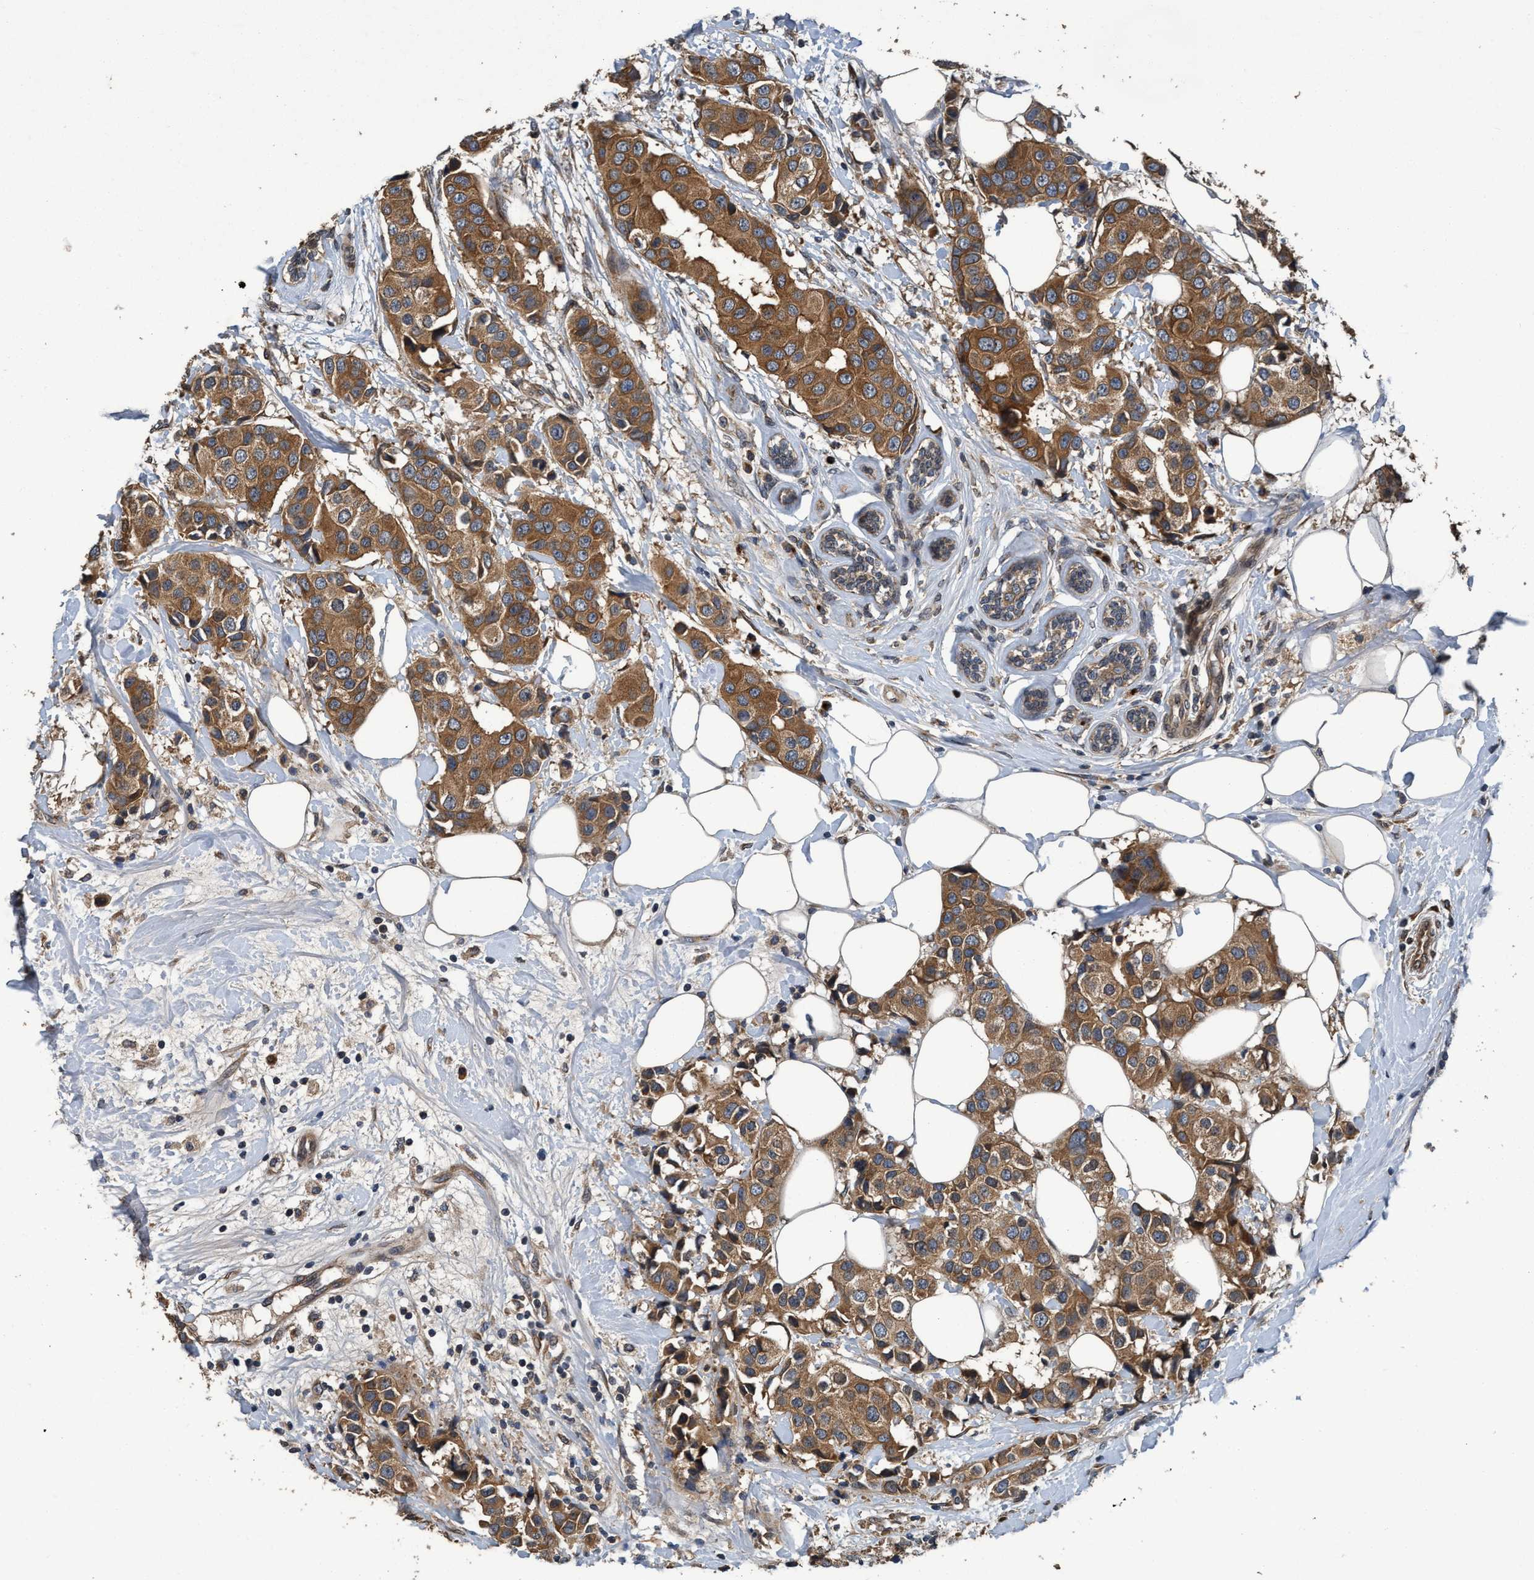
{"staining": {"intensity": "moderate", "quantity": ">75%", "location": "cytoplasmic/membranous"}, "tissue": "breast cancer", "cell_type": "Tumor cells", "image_type": "cancer", "snomed": [{"axis": "morphology", "description": "Normal tissue, NOS"}, {"axis": "morphology", "description": "Duct carcinoma"}, {"axis": "topography", "description": "Breast"}], "caption": "Immunohistochemical staining of breast cancer (intraductal carcinoma) reveals medium levels of moderate cytoplasmic/membranous protein positivity in approximately >75% of tumor cells.", "gene": "MACC1", "patient": {"sex": "female", "age": 39}}